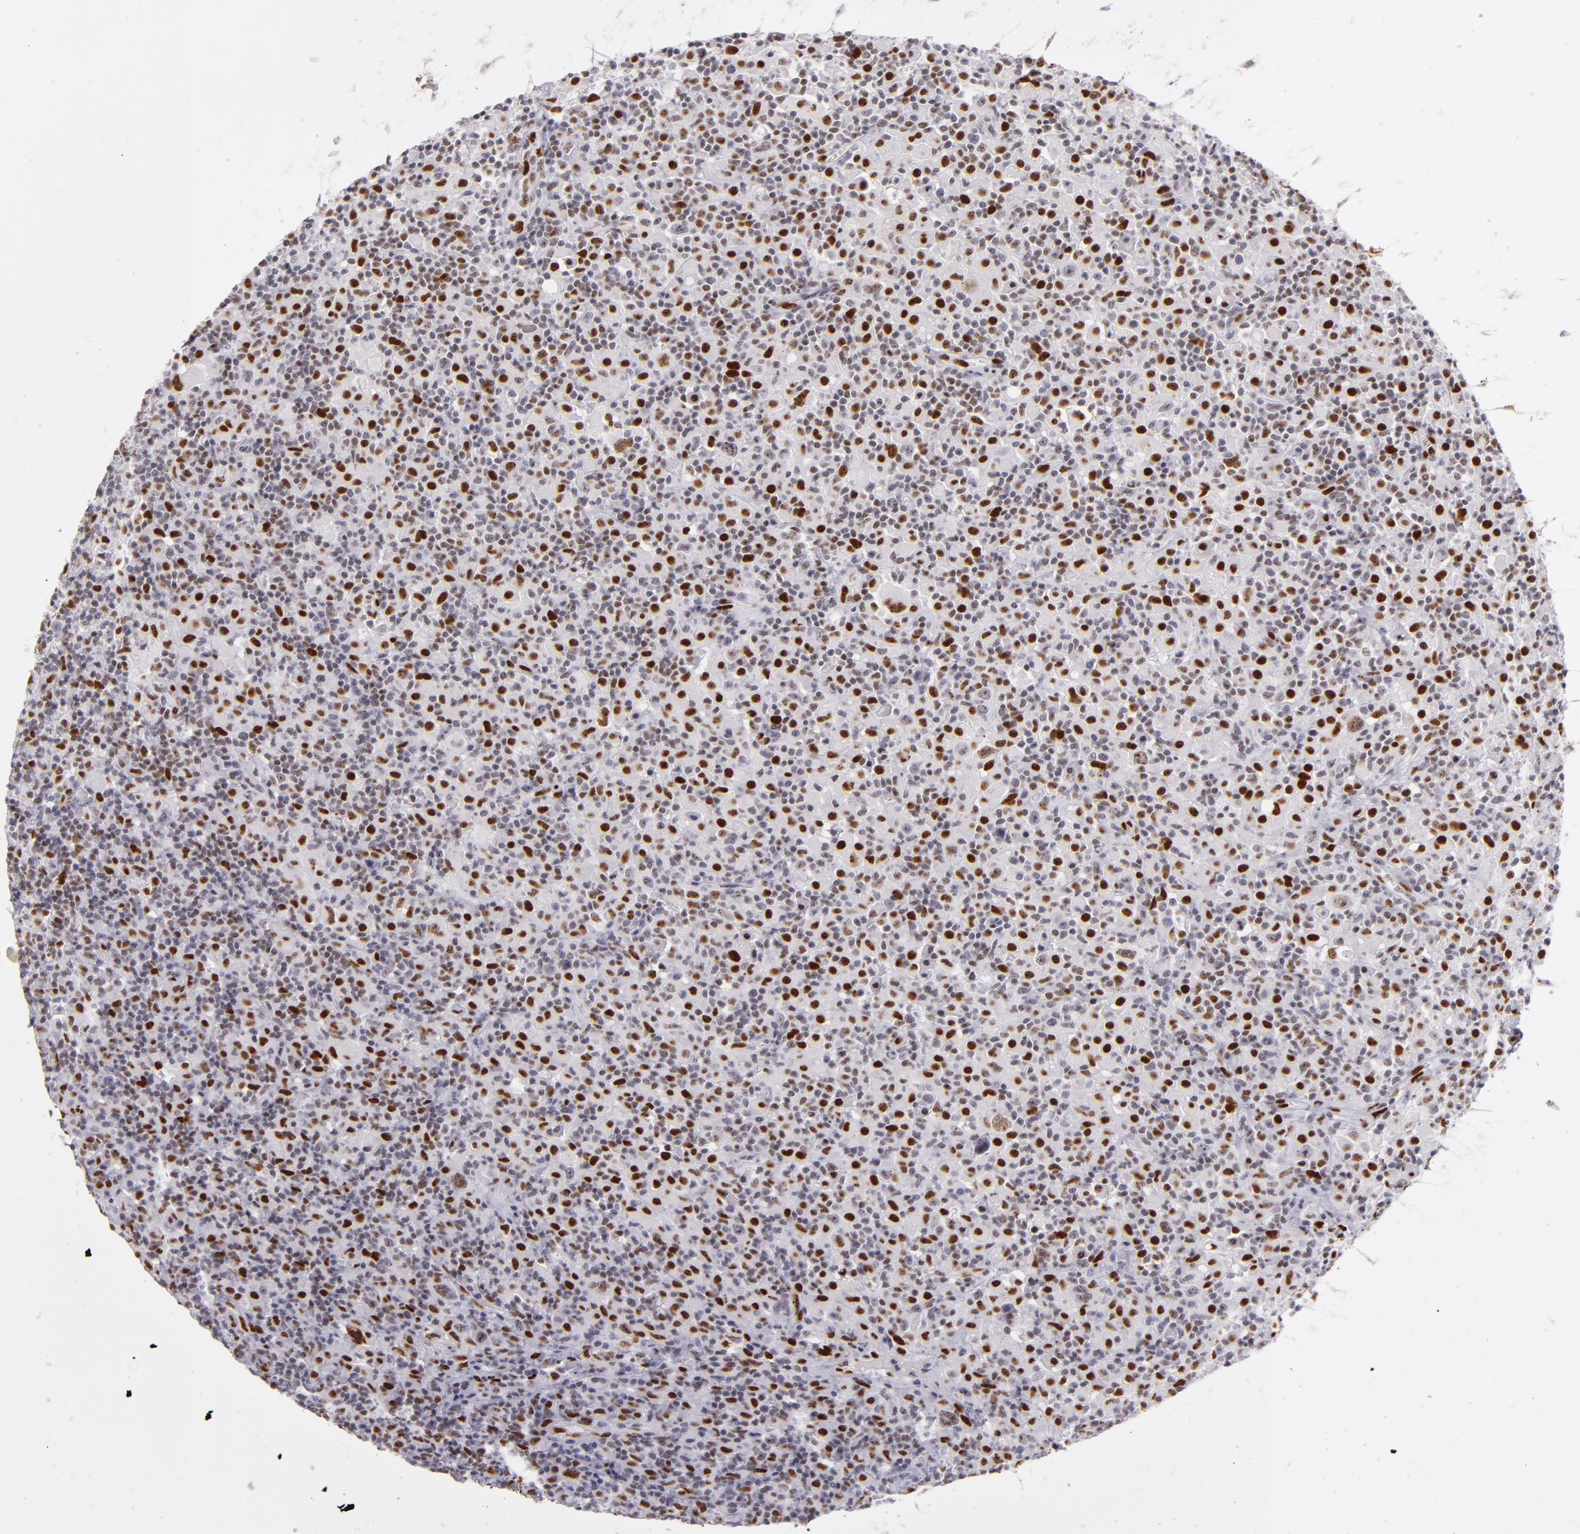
{"staining": {"intensity": "strong", "quantity": "25%-75%", "location": "nuclear"}, "tissue": "lymphoma", "cell_type": "Tumor cells", "image_type": "cancer", "snomed": [{"axis": "morphology", "description": "Hodgkin's disease, NOS"}, {"axis": "topography", "description": "Lymph node"}], "caption": "Human Hodgkin's disease stained with a brown dye demonstrates strong nuclear positive expression in approximately 25%-75% of tumor cells.", "gene": "TOP3A", "patient": {"sex": "male", "age": 46}}